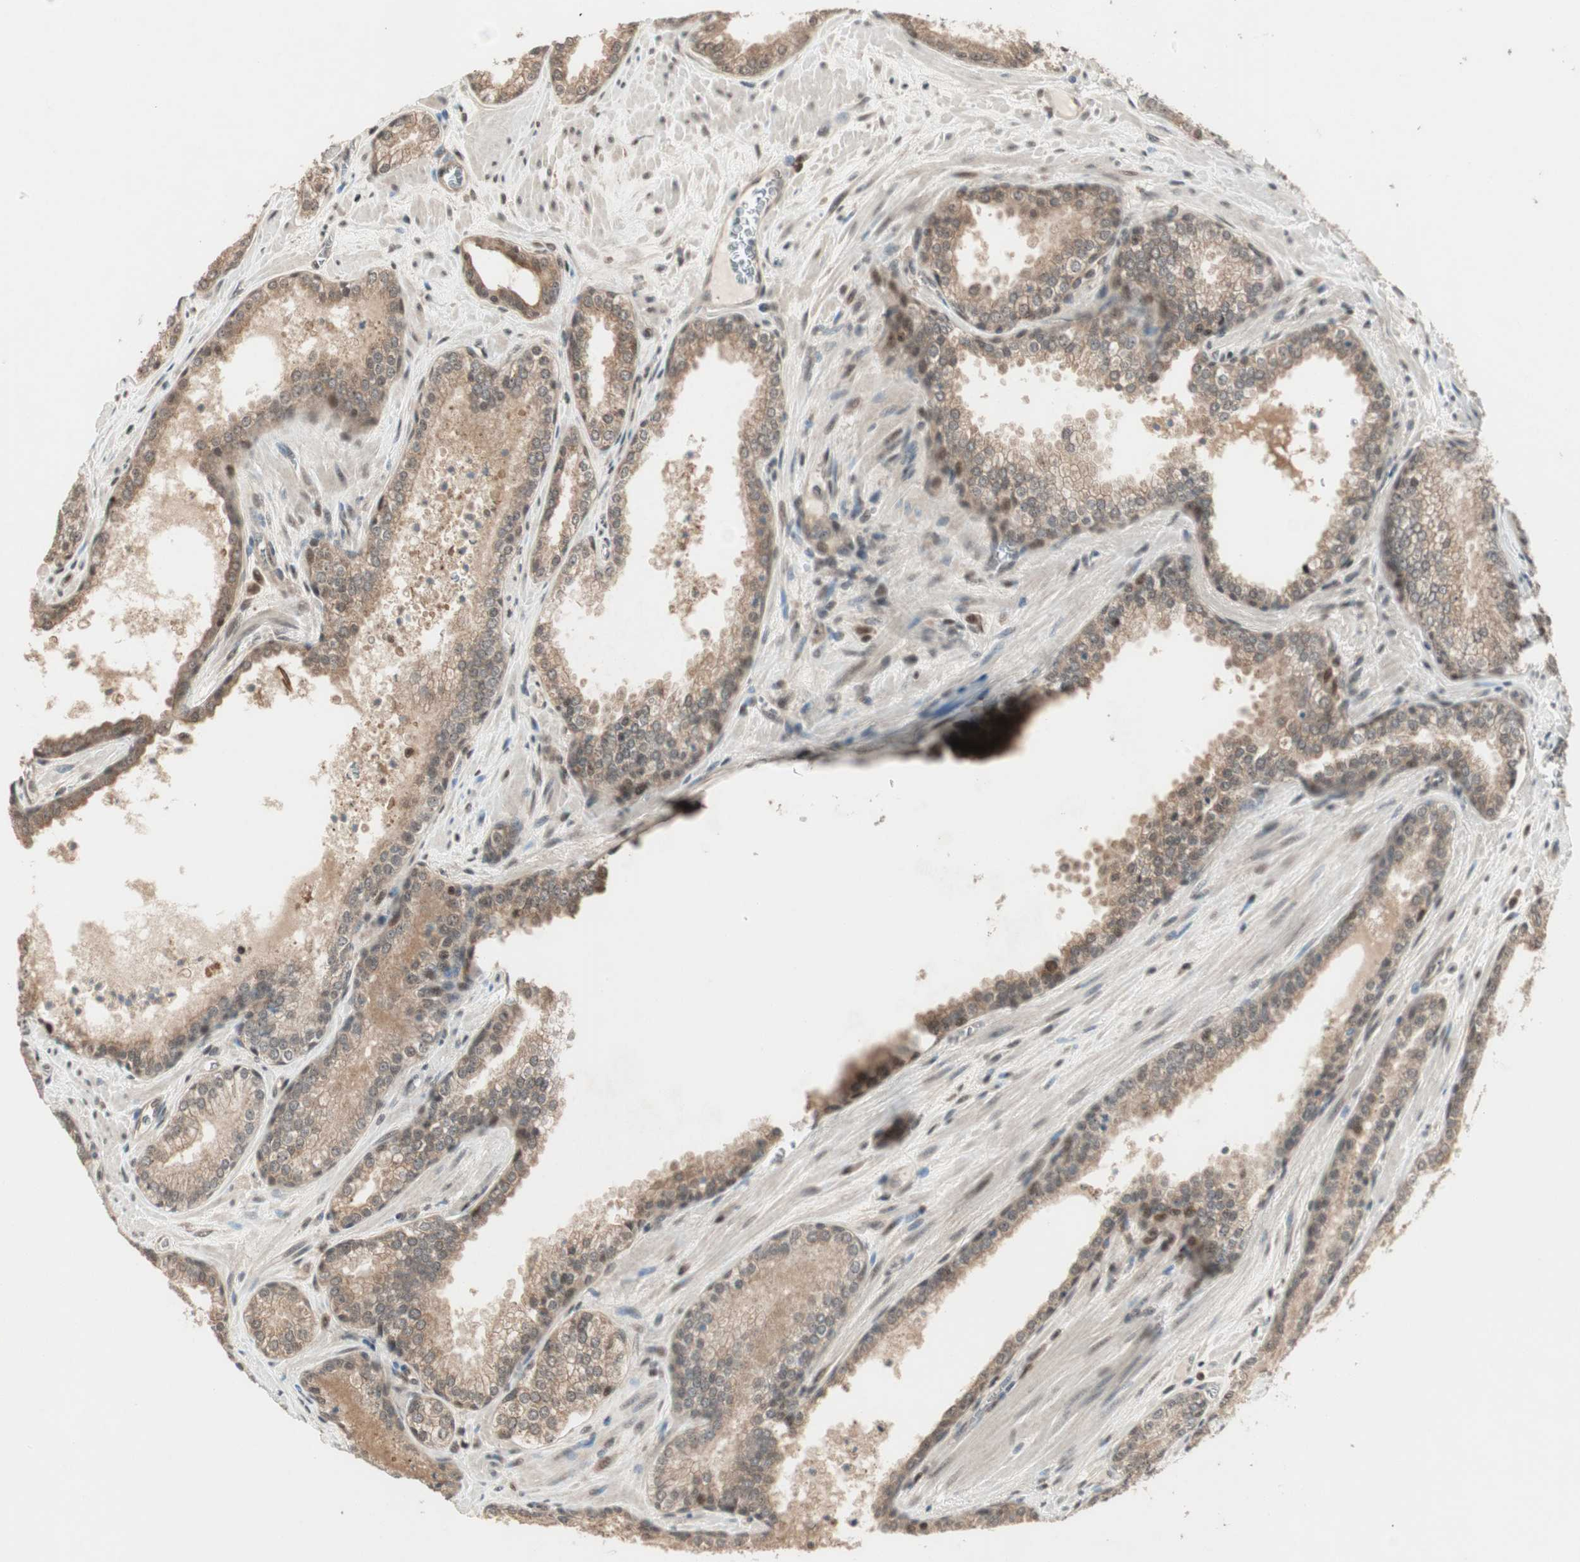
{"staining": {"intensity": "moderate", "quantity": ">75%", "location": "cytoplasmic/membranous"}, "tissue": "prostate cancer", "cell_type": "Tumor cells", "image_type": "cancer", "snomed": [{"axis": "morphology", "description": "Adenocarcinoma, Low grade"}, {"axis": "topography", "description": "Prostate"}], "caption": "The immunohistochemical stain shows moderate cytoplasmic/membranous expression in tumor cells of prostate cancer (adenocarcinoma (low-grade)) tissue.", "gene": "ZNF701", "patient": {"sex": "male", "age": 60}}